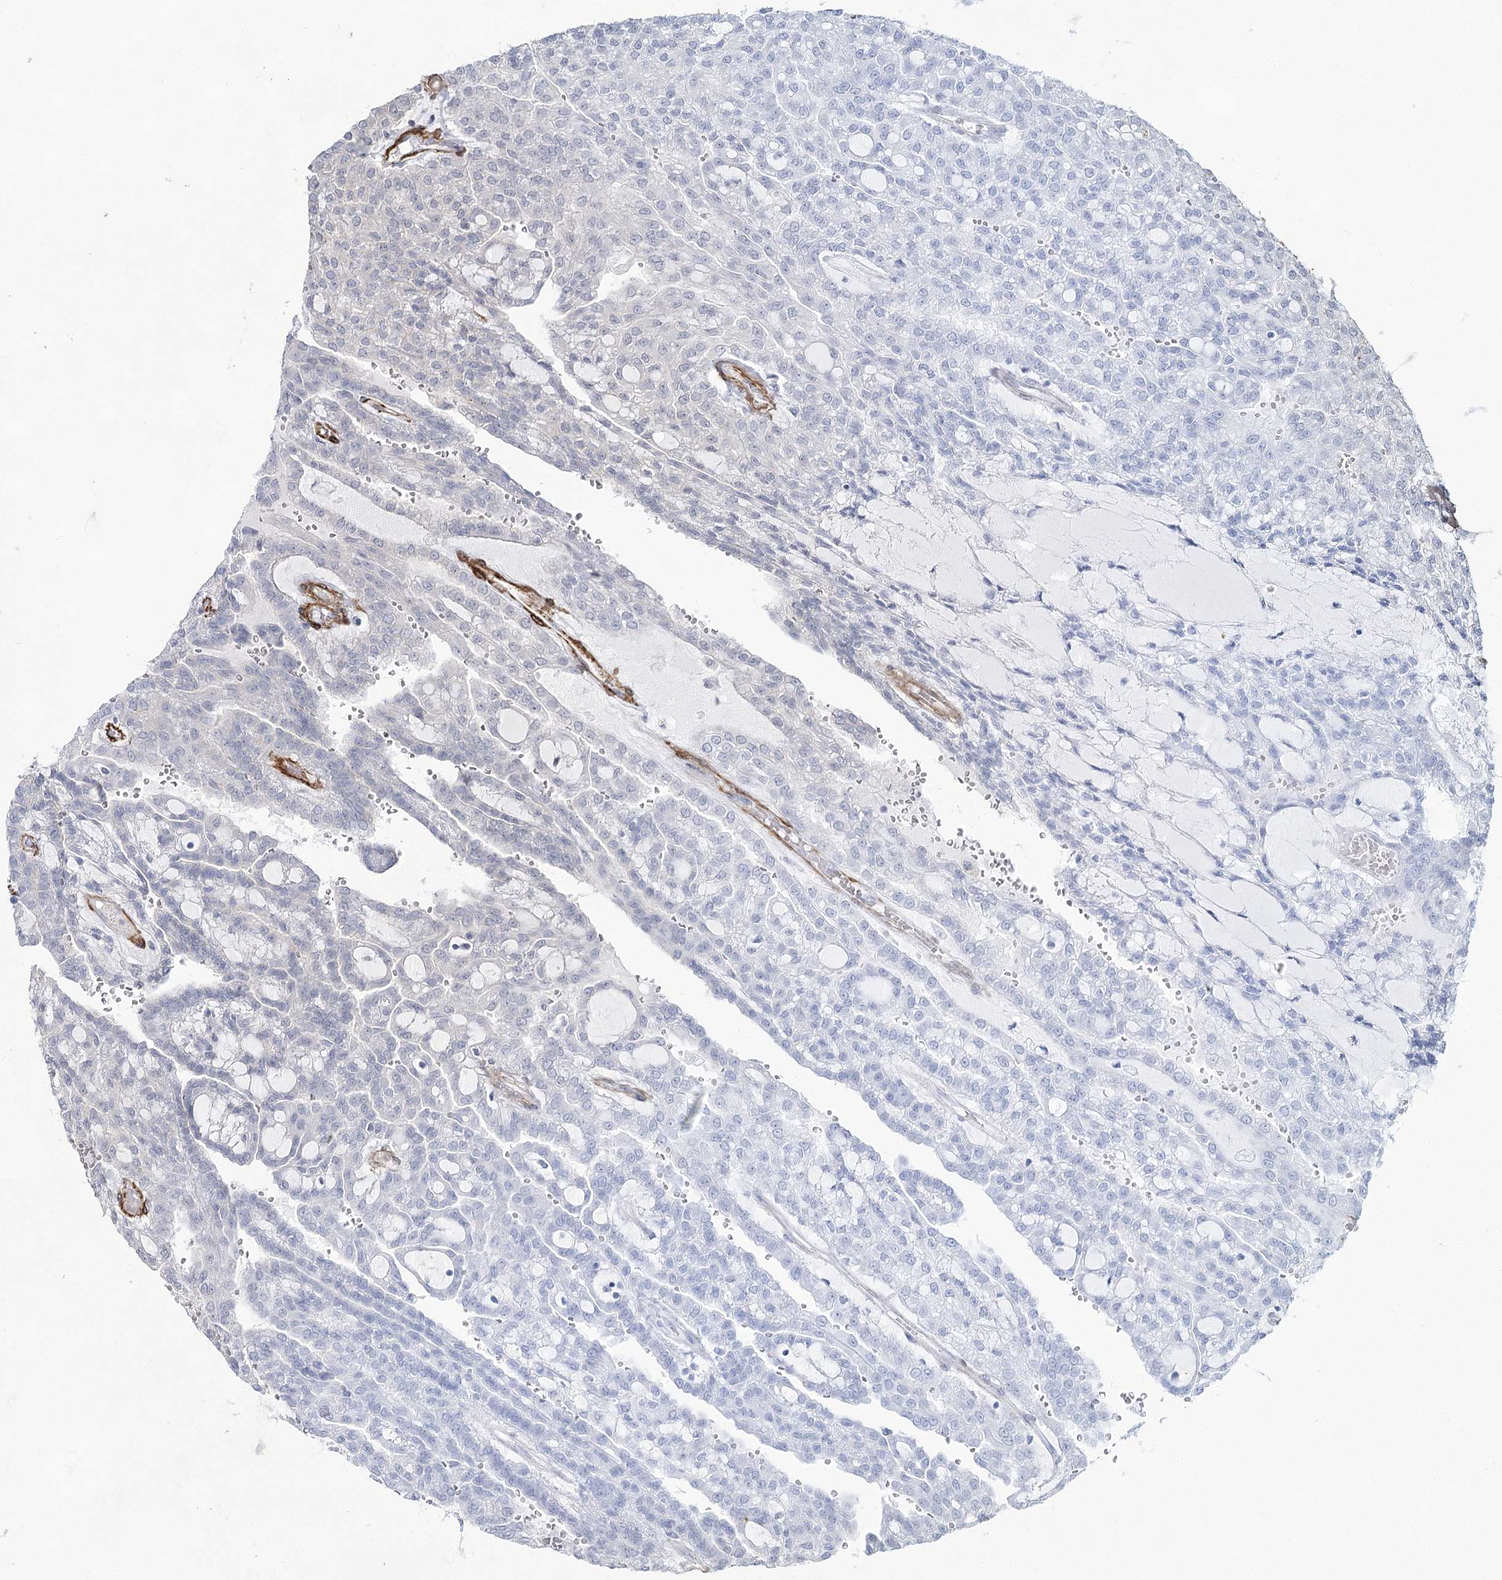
{"staining": {"intensity": "negative", "quantity": "none", "location": "none"}, "tissue": "renal cancer", "cell_type": "Tumor cells", "image_type": "cancer", "snomed": [{"axis": "morphology", "description": "Adenocarcinoma, NOS"}, {"axis": "topography", "description": "Kidney"}], "caption": "Immunohistochemical staining of human adenocarcinoma (renal) exhibits no significant expression in tumor cells.", "gene": "CWF19L1", "patient": {"sex": "male", "age": 63}}